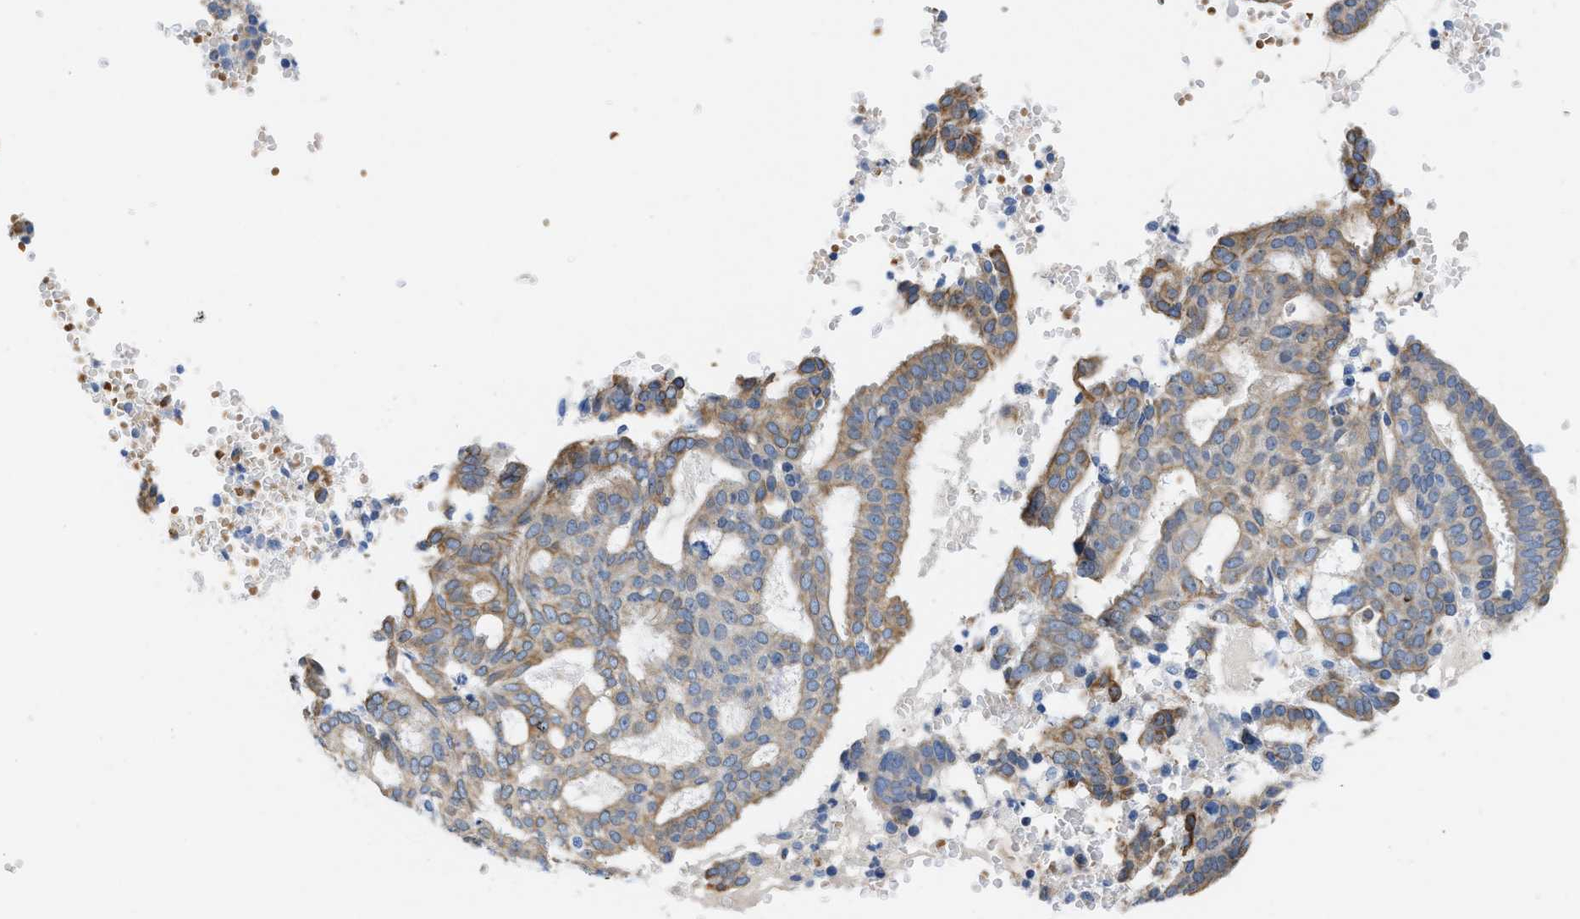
{"staining": {"intensity": "moderate", "quantity": ">75%", "location": "cytoplasmic/membranous"}, "tissue": "endometrial cancer", "cell_type": "Tumor cells", "image_type": "cancer", "snomed": [{"axis": "morphology", "description": "Adenocarcinoma, NOS"}, {"axis": "topography", "description": "Endometrium"}], "caption": "Approximately >75% of tumor cells in endometrial adenocarcinoma show moderate cytoplasmic/membranous protein expression as visualized by brown immunohistochemical staining.", "gene": "BPGM", "patient": {"sex": "female", "age": 58}}